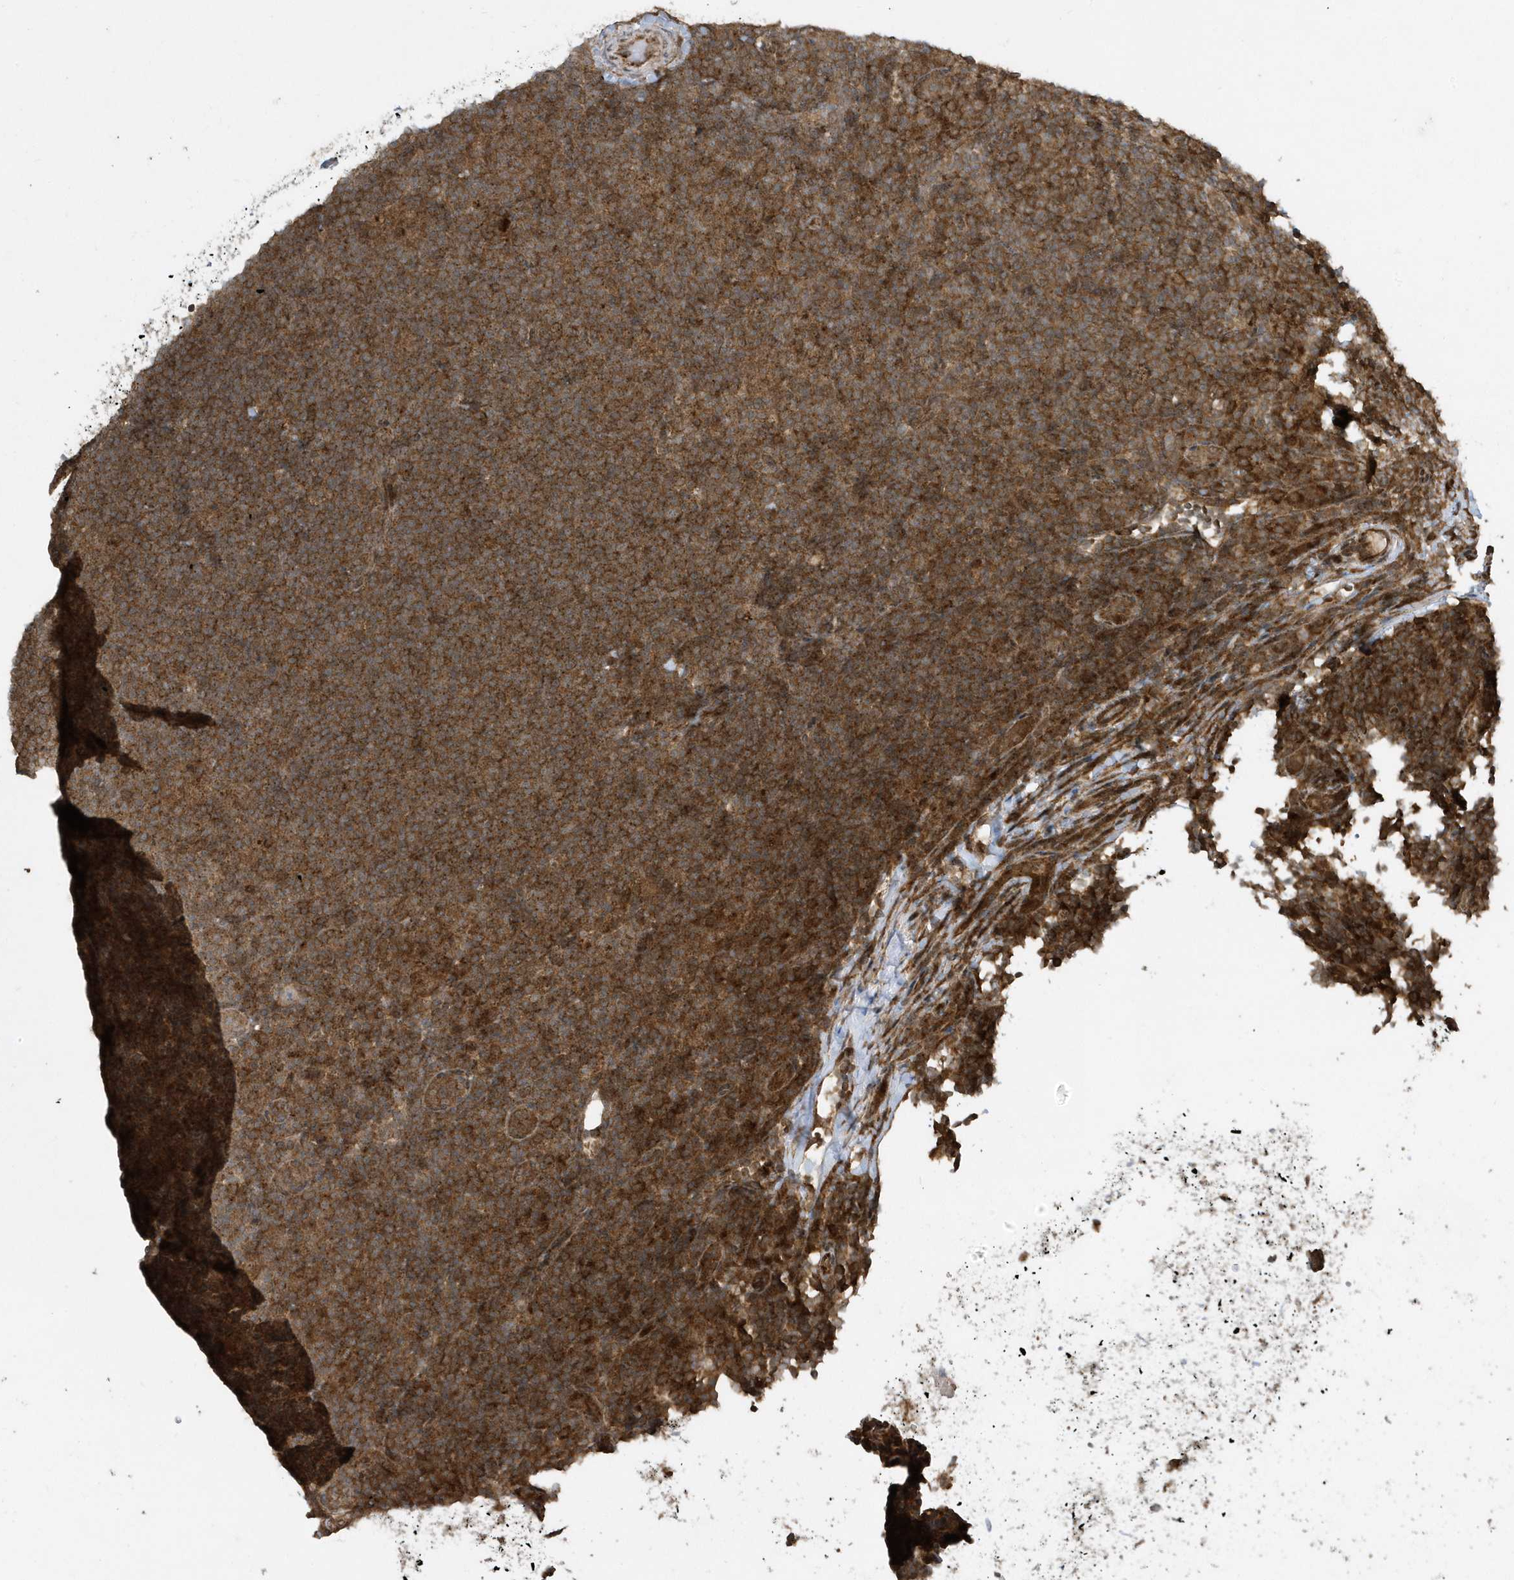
{"staining": {"intensity": "moderate", "quantity": ">75%", "location": "cytoplasmic/membranous"}, "tissue": "lymphoma", "cell_type": "Tumor cells", "image_type": "cancer", "snomed": [{"axis": "morphology", "description": "Hodgkin's disease, NOS"}, {"axis": "topography", "description": "Lymph node"}], "caption": "Lymphoma stained with a brown dye exhibits moderate cytoplasmic/membranous positive positivity in about >75% of tumor cells.", "gene": "STAMBP", "patient": {"sex": "female", "age": 57}}